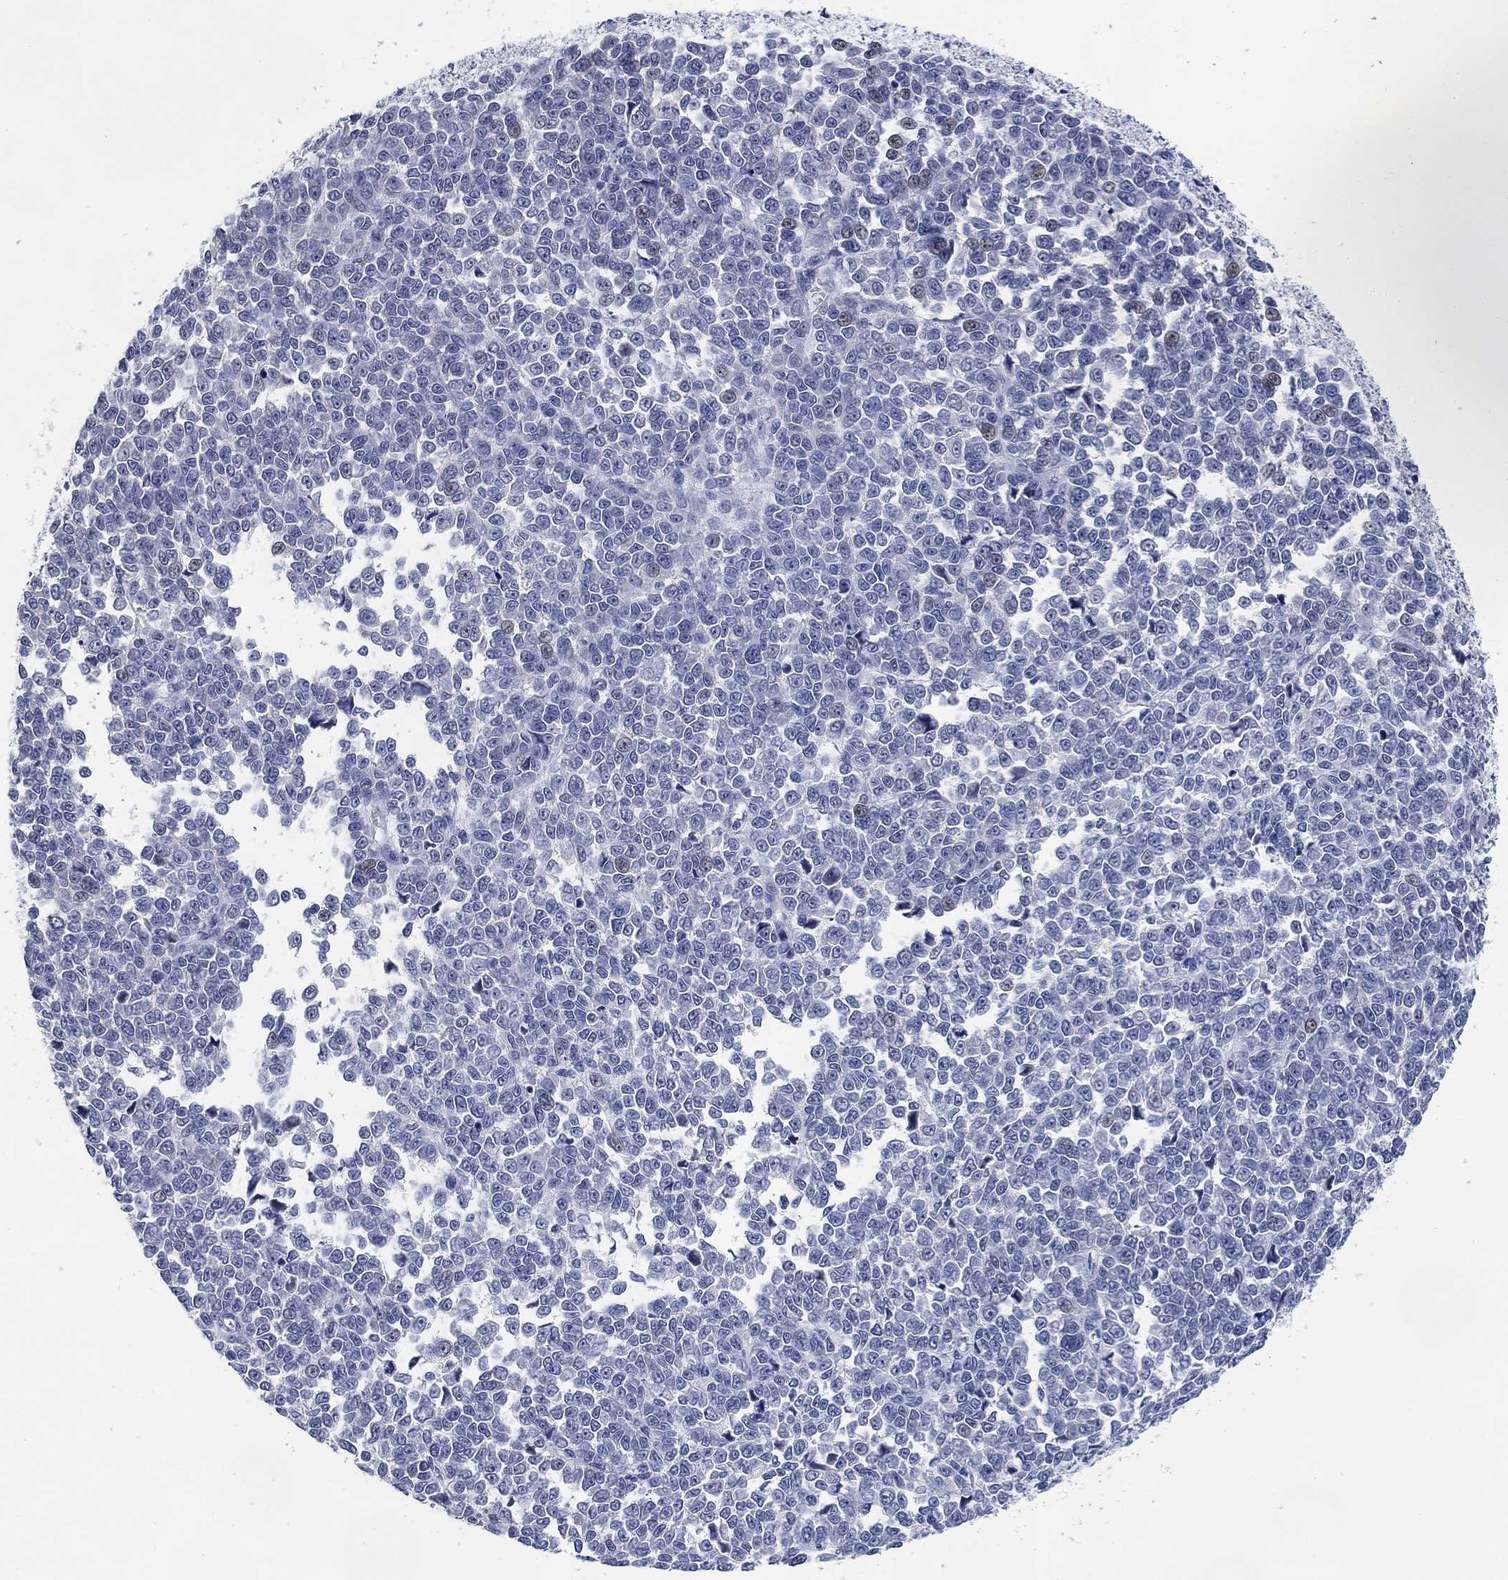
{"staining": {"intensity": "negative", "quantity": "none", "location": "none"}, "tissue": "melanoma", "cell_type": "Tumor cells", "image_type": "cancer", "snomed": [{"axis": "morphology", "description": "Malignant melanoma, NOS"}, {"axis": "topography", "description": "Skin"}], "caption": "Tumor cells show no significant positivity in melanoma. (DAB IHC visualized using brightfield microscopy, high magnification).", "gene": "DAZL", "patient": {"sex": "female", "age": 95}}